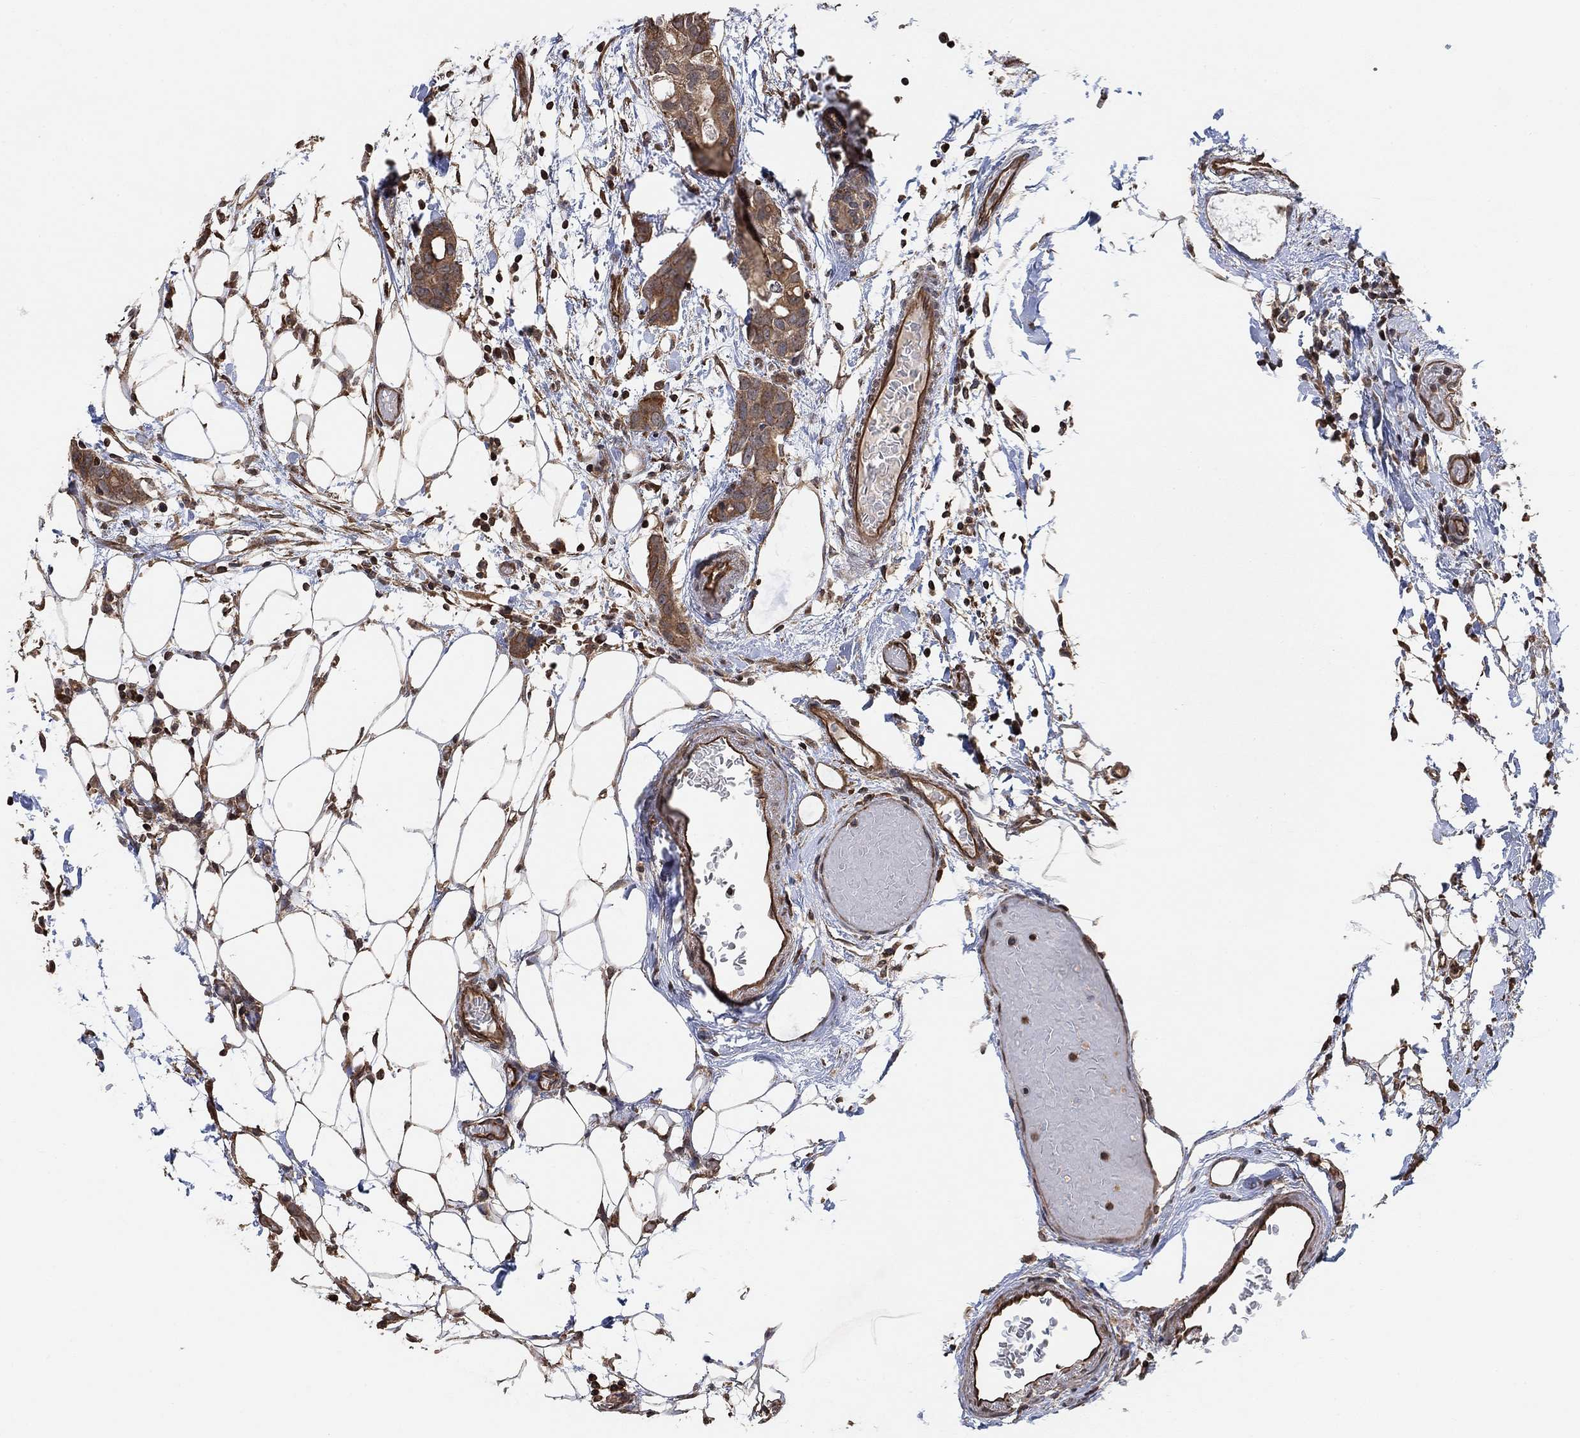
{"staining": {"intensity": "moderate", "quantity": "25%-75%", "location": "cytoplasmic/membranous"}, "tissue": "breast cancer", "cell_type": "Tumor cells", "image_type": "cancer", "snomed": [{"axis": "morphology", "description": "Duct carcinoma"}, {"axis": "topography", "description": "Breast"}], "caption": "Breast cancer (invasive ductal carcinoma) stained with a protein marker reveals moderate staining in tumor cells.", "gene": "UNC5B", "patient": {"sex": "female", "age": 83}}